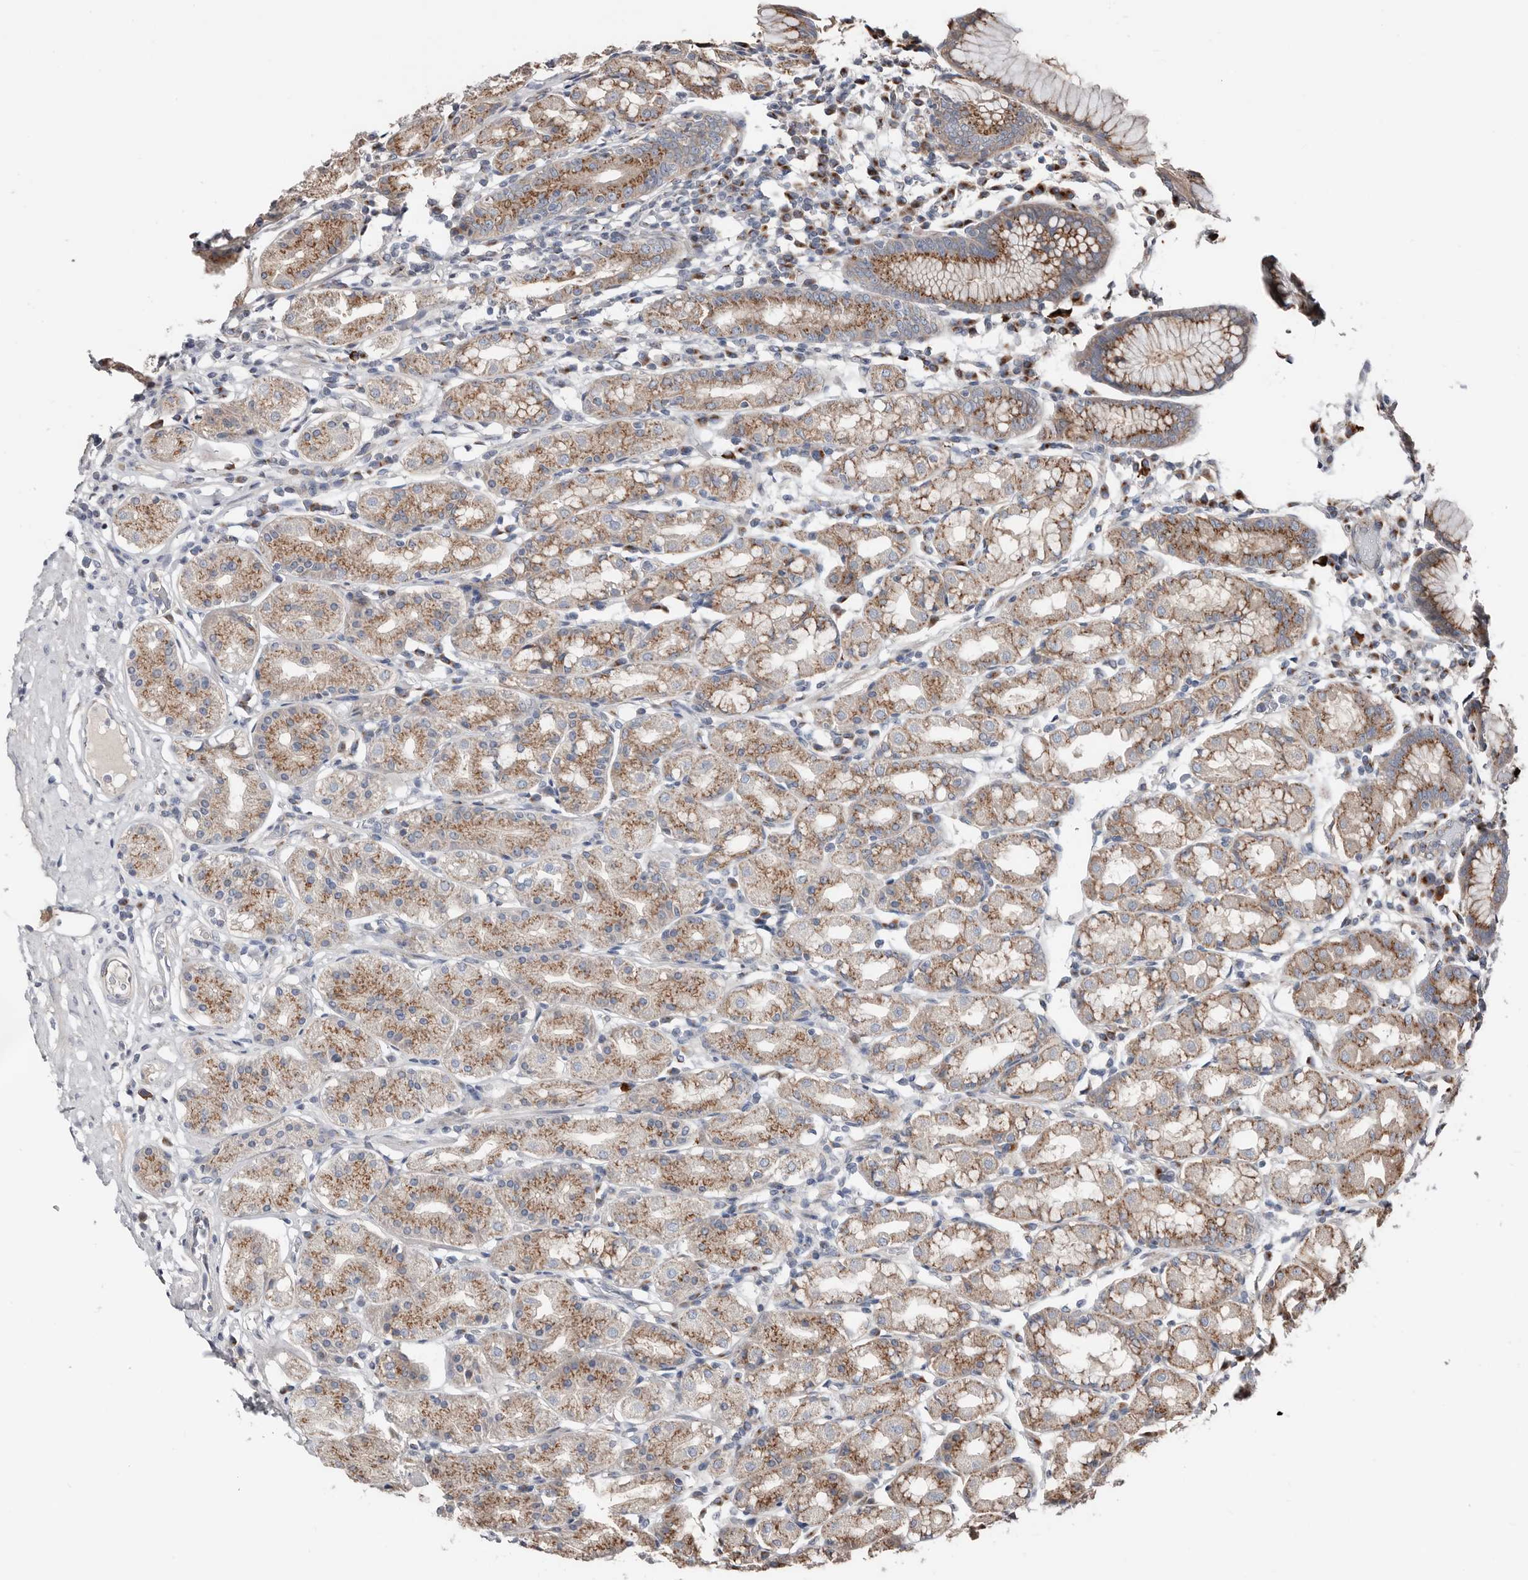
{"staining": {"intensity": "moderate", "quantity": "25%-75%", "location": "cytoplasmic/membranous"}, "tissue": "stomach", "cell_type": "Glandular cells", "image_type": "normal", "snomed": [{"axis": "morphology", "description": "Normal tissue, NOS"}, {"axis": "topography", "description": "Stomach, lower"}], "caption": "Protein staining exhibits moderate cytoplasmic/membranous expression in about 25%-75% of glandular cells in normal stomach. Using DAB (3,3'-diaminobenzidine) (brown) and hematoxylin (blue) stains, captured at high magnification using brightfield microscopy.", "gene": "COG1", "patient": {"sex": "female", "age": 56}}